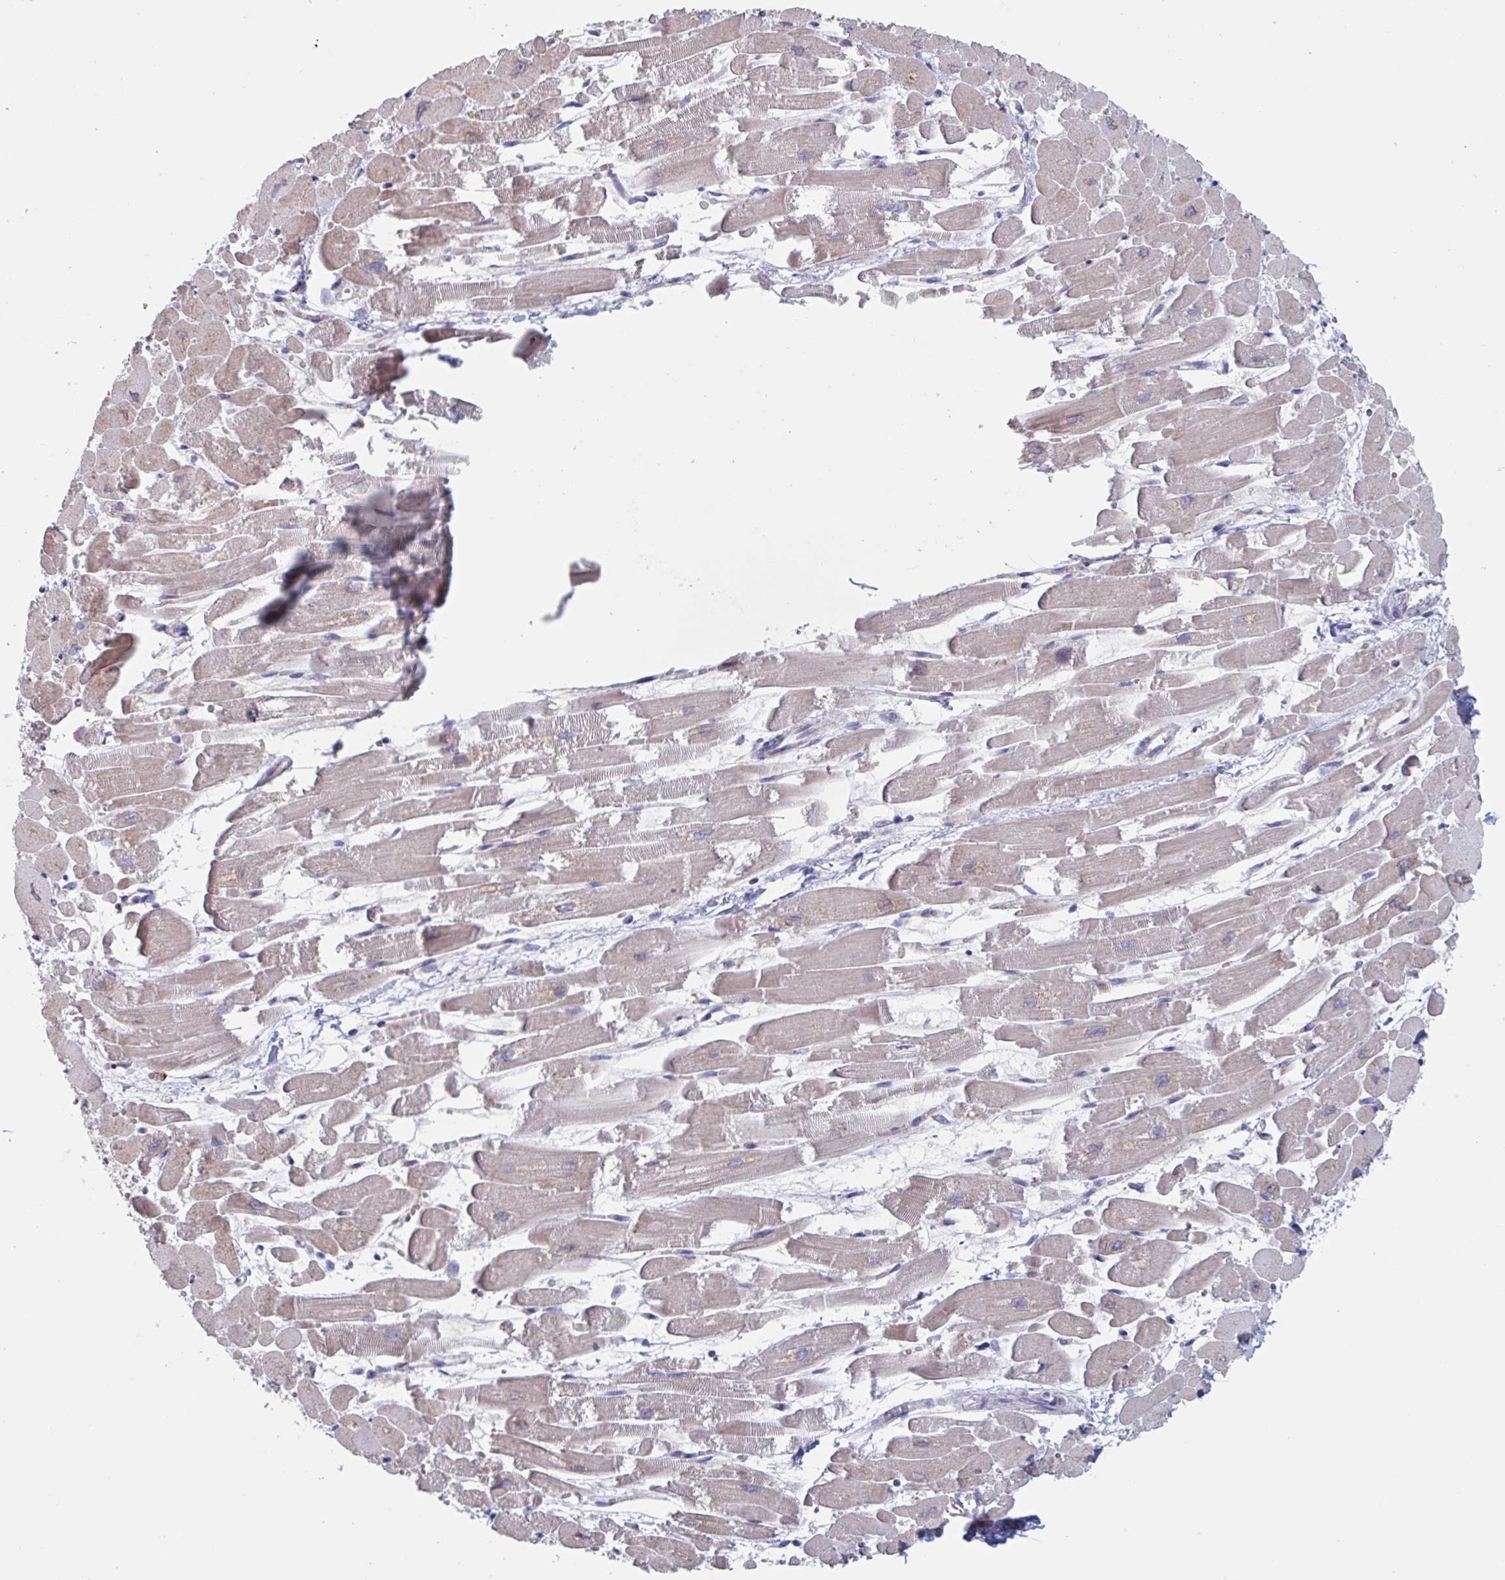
{"staining": {"intensity": "moderate", "quantity": "25%-75%", "location": "cytoplasmic/membranous"}, "tissue": "heart muscle", "cell_type": "Cardiomyocytes", "image_type": "normal", "snomed": [{"axis": "morphology", "description": "Normal tissue, NOS"}, {"axis": "topography", "description": "Heart"}], "caption": "High-magnification brightfield microscopy of unremarkable heart muscle stained with DAB (brown) and counterstained with hematoxylin (blue). cardiomyocytes exhibit moderate cytoplasmic/membranous staining is appreciated in approximately25%-75% of cells.", "gene": "ABHD16A", "patient": {"sex": "female", "age": 52}}